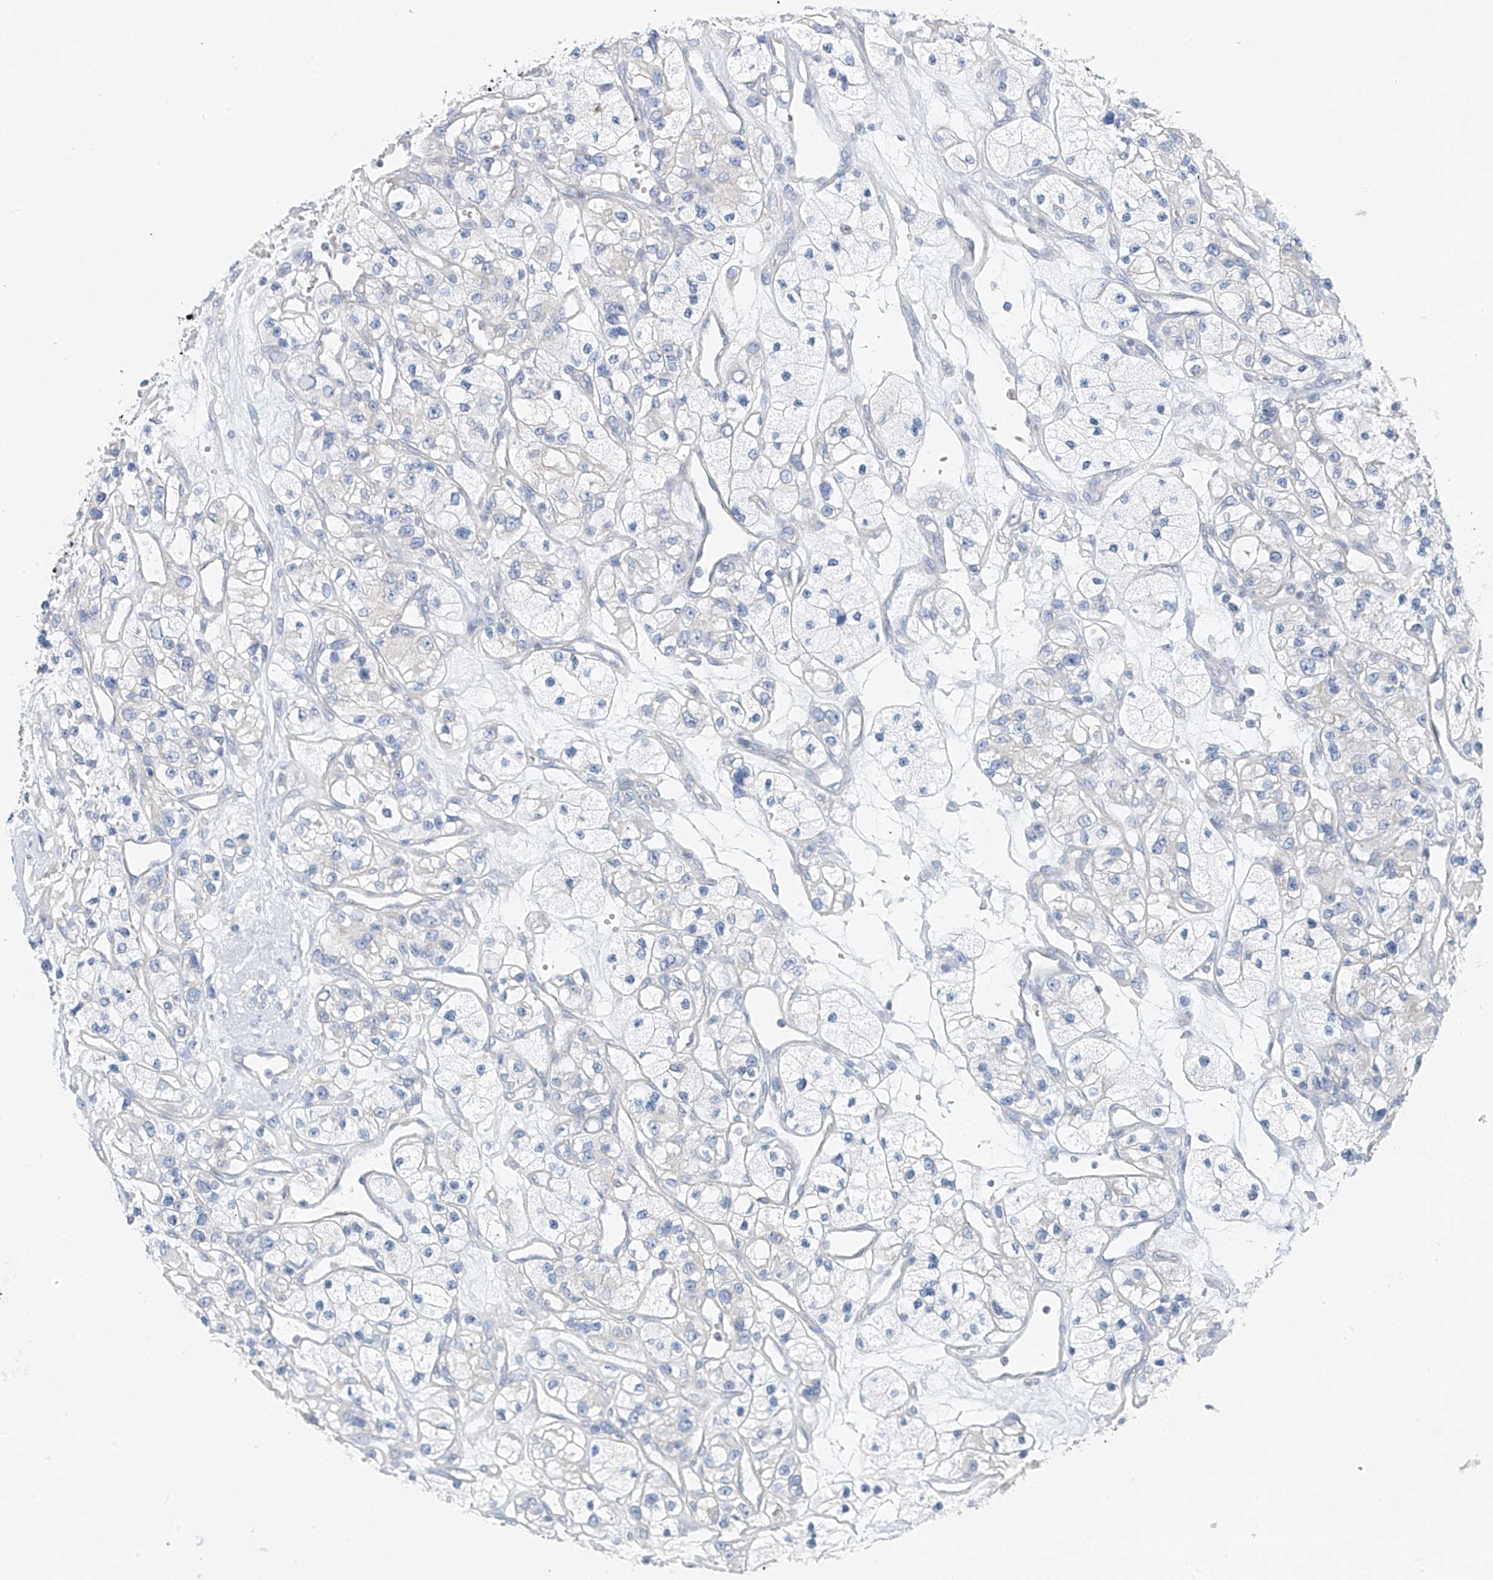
{"staining": {"intensity": "negative", "quantity": "none", "location": "none"}, "tissue": "renal cancer", "cell_type": "Tumor cells", "image_type": "cancer", "snomed": [{"axis": "morphology", "description": "Adenocarcinoma, NOS"}, {"axis": "topography", "description": "Kidney"}], "caption": "There is no significant staining in tumor cells of renal cancer (adenocarcinoma).", "gene": "POMGNT2", "patient": {"sex": "female", "age": 57}}